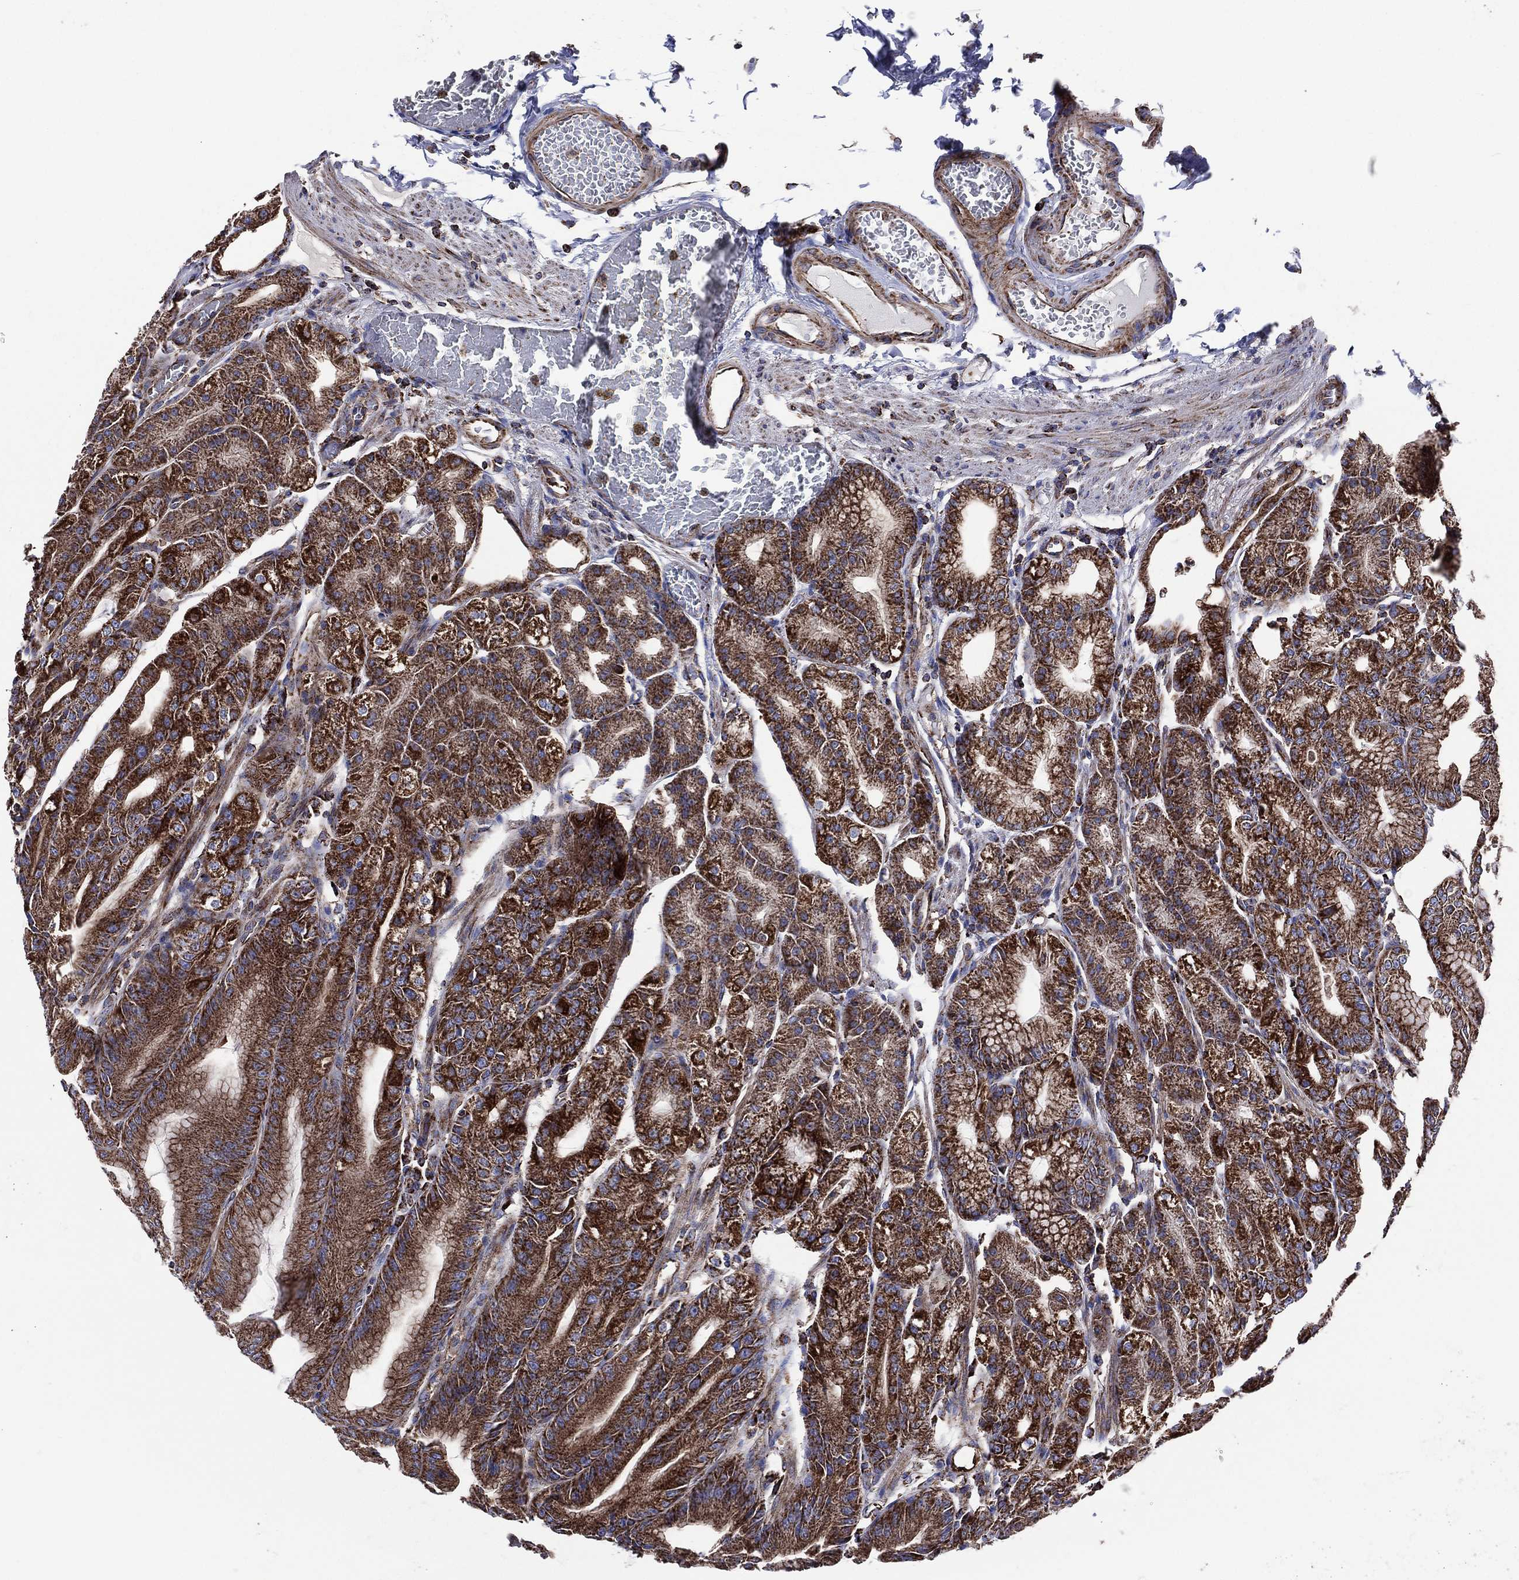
{"staining": {"intensity": "strong", "quantity": ">75%", "location": "cytoplasmic/membranous"}, "tissue": "stomach", "cell_type": "Glandular cells", "image_type": "normal", "snomed": [{"axis": "morphology", "description": "Normal tissue, NOS"}, {"axis": "topography", "description": "Stomach"}], "caption": "IHC (DAB) staining of unremarkable human stomach exhibits strong cytoplasmic/membranous protein positivity in about >75% of glandular cells.", "gene": "ANKRD37", "patient": {"sex": "male", "age": 71}}